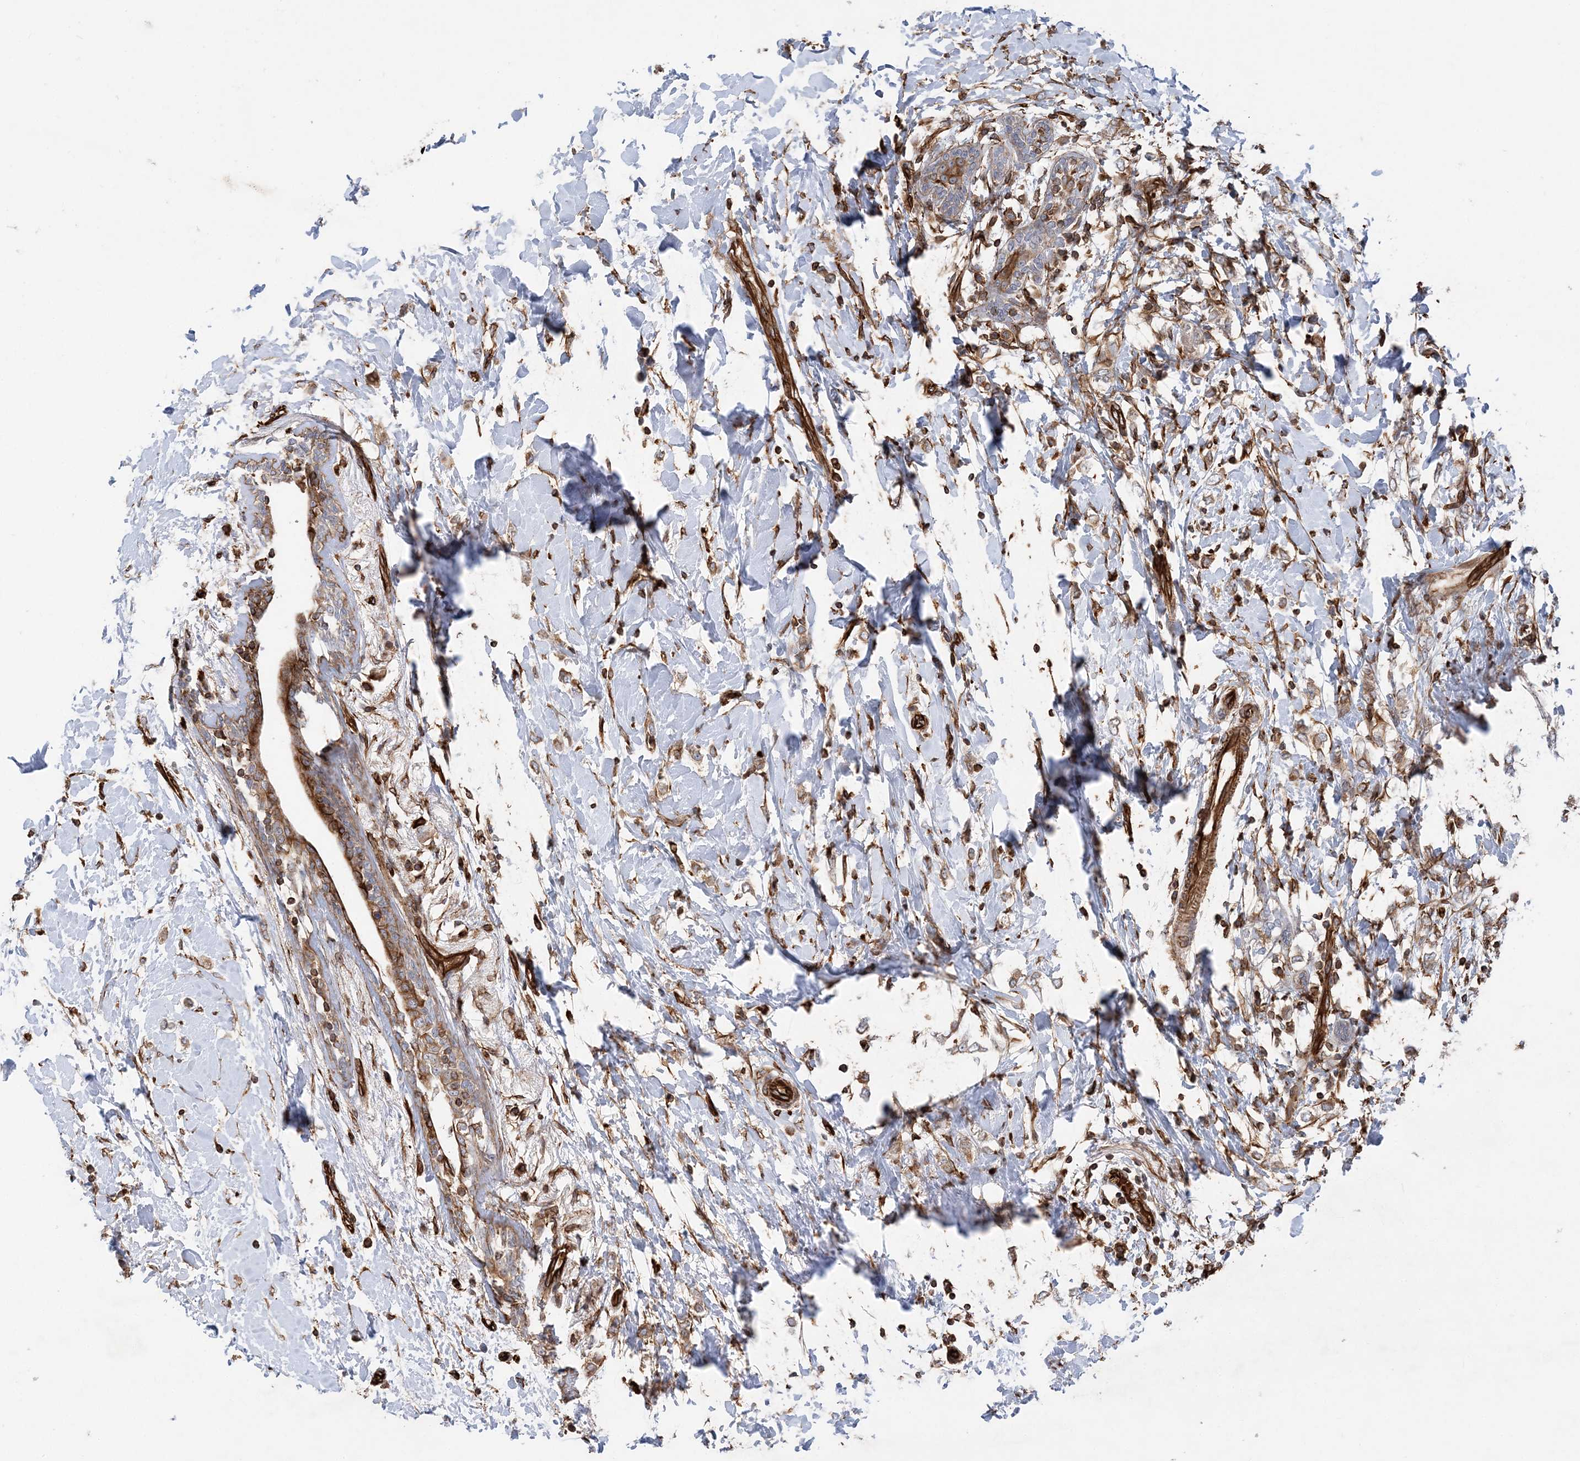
{"staining": {"intensity": "weak", "quantity": "25%-75%", "location": "cytoplasmic/membranous"}, "tissue": "breast cancer", "cell_type": "Tumor cells", "image_type": "cancer", "snomed": [{"axis": "morphology", "description": "Normal tissue, NOS"}, {"axis": "morphology", "description": "Lobular carcinoma"}, {"axis": "topography", "description": "Breast"}], "caption": "This image demonstrates immunohistochemistry staining of human breast cancer (lobular carcinoma), with low weak cytoplasmic/membranous expression in about 25%-75% of tumor cells.", "gene": "FAM114A2", "patient": {"sex": "female", "age": 47}}